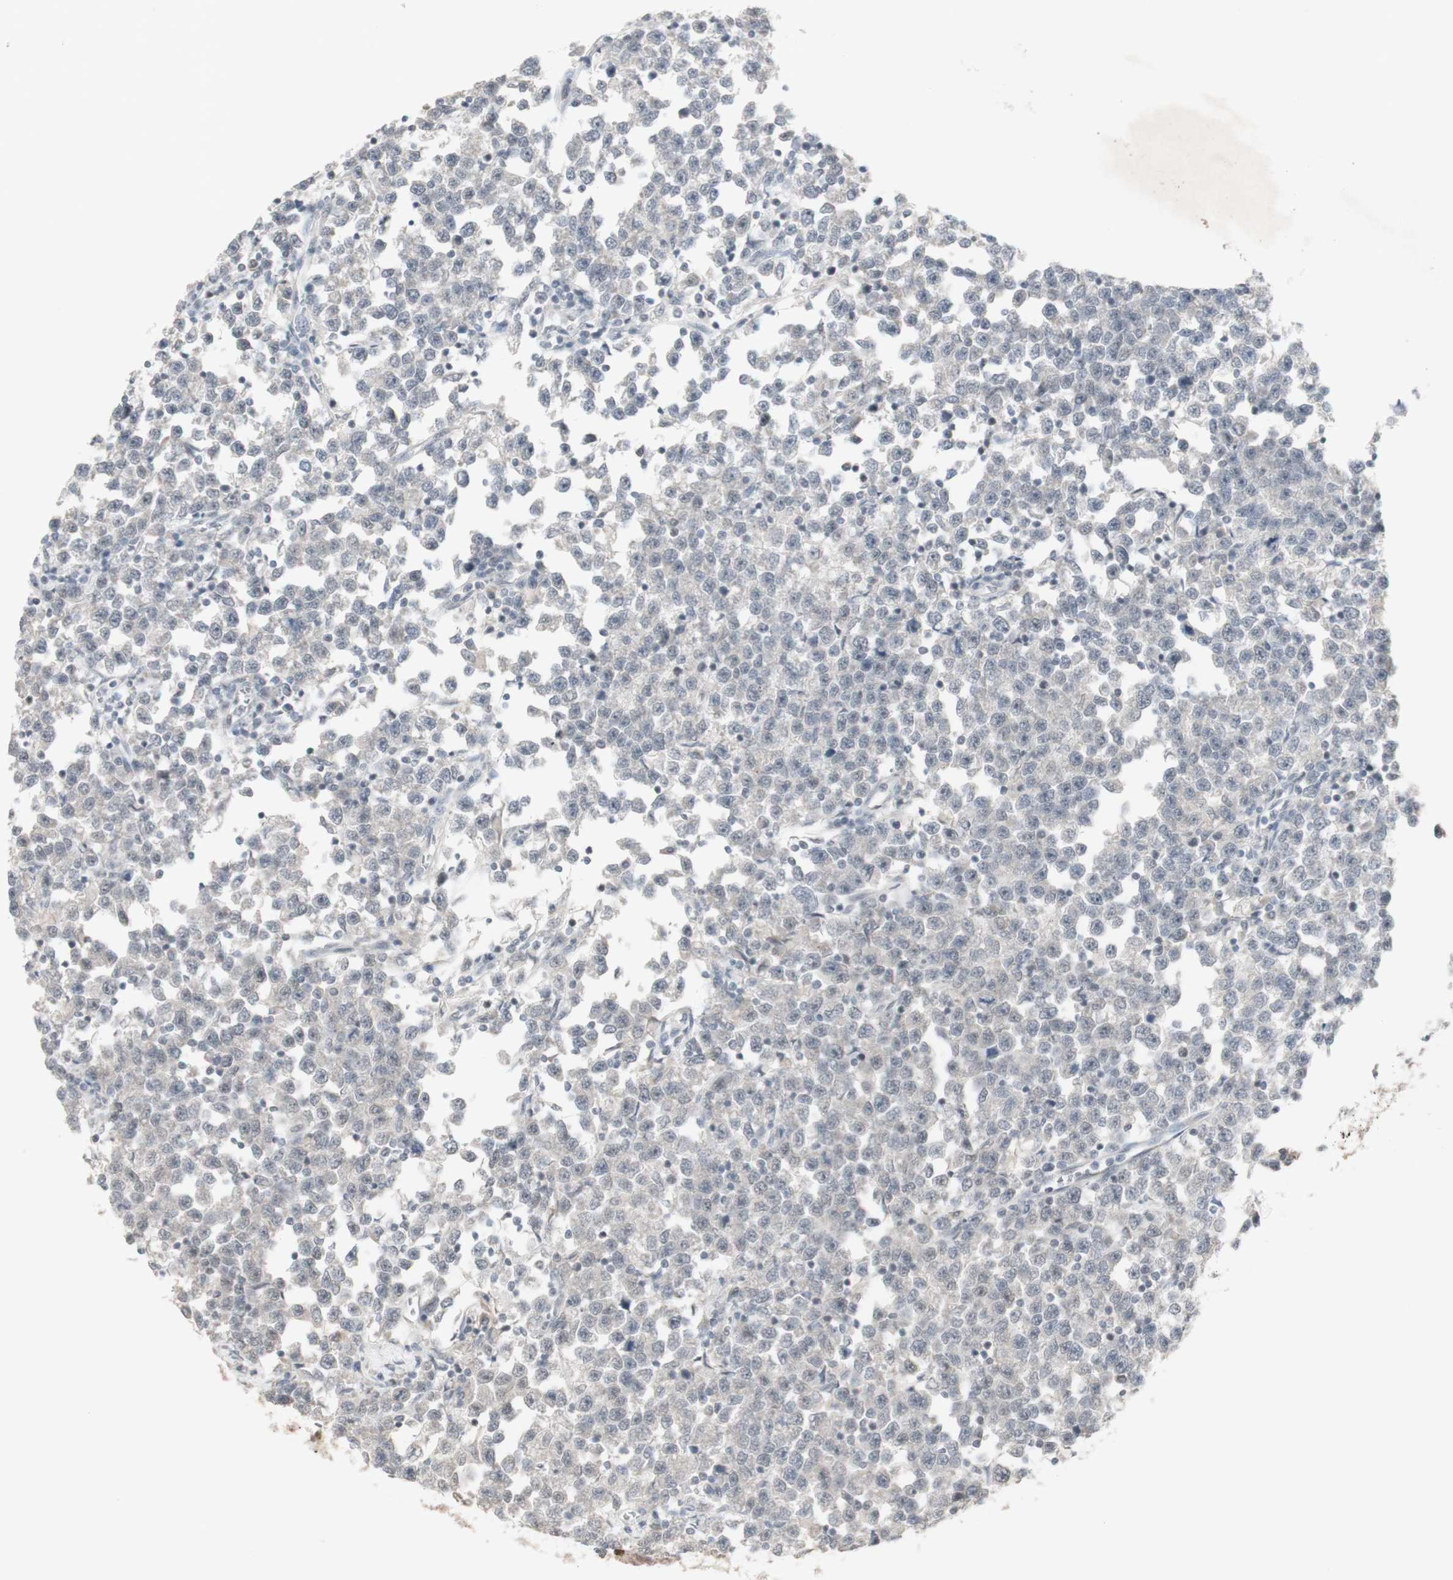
{"staining": {"intensity": "negative", "quantity": "none", "location": "none"}, "tissue": "testis cancer", "cell_type": "Tumor cells", "image_type": "cancer", "snomed": [{"axis": "morphology", "description": "Seminoma, NOS"}, {"axis": "topography", "description": "Testis"}], "caption": "IHC photomicrograph of testis cancer stained for a protein (brown), which displays no expression in tumor cells.", "gene": "C1orf116", "patient": {"sex": "male", "age": 43}}